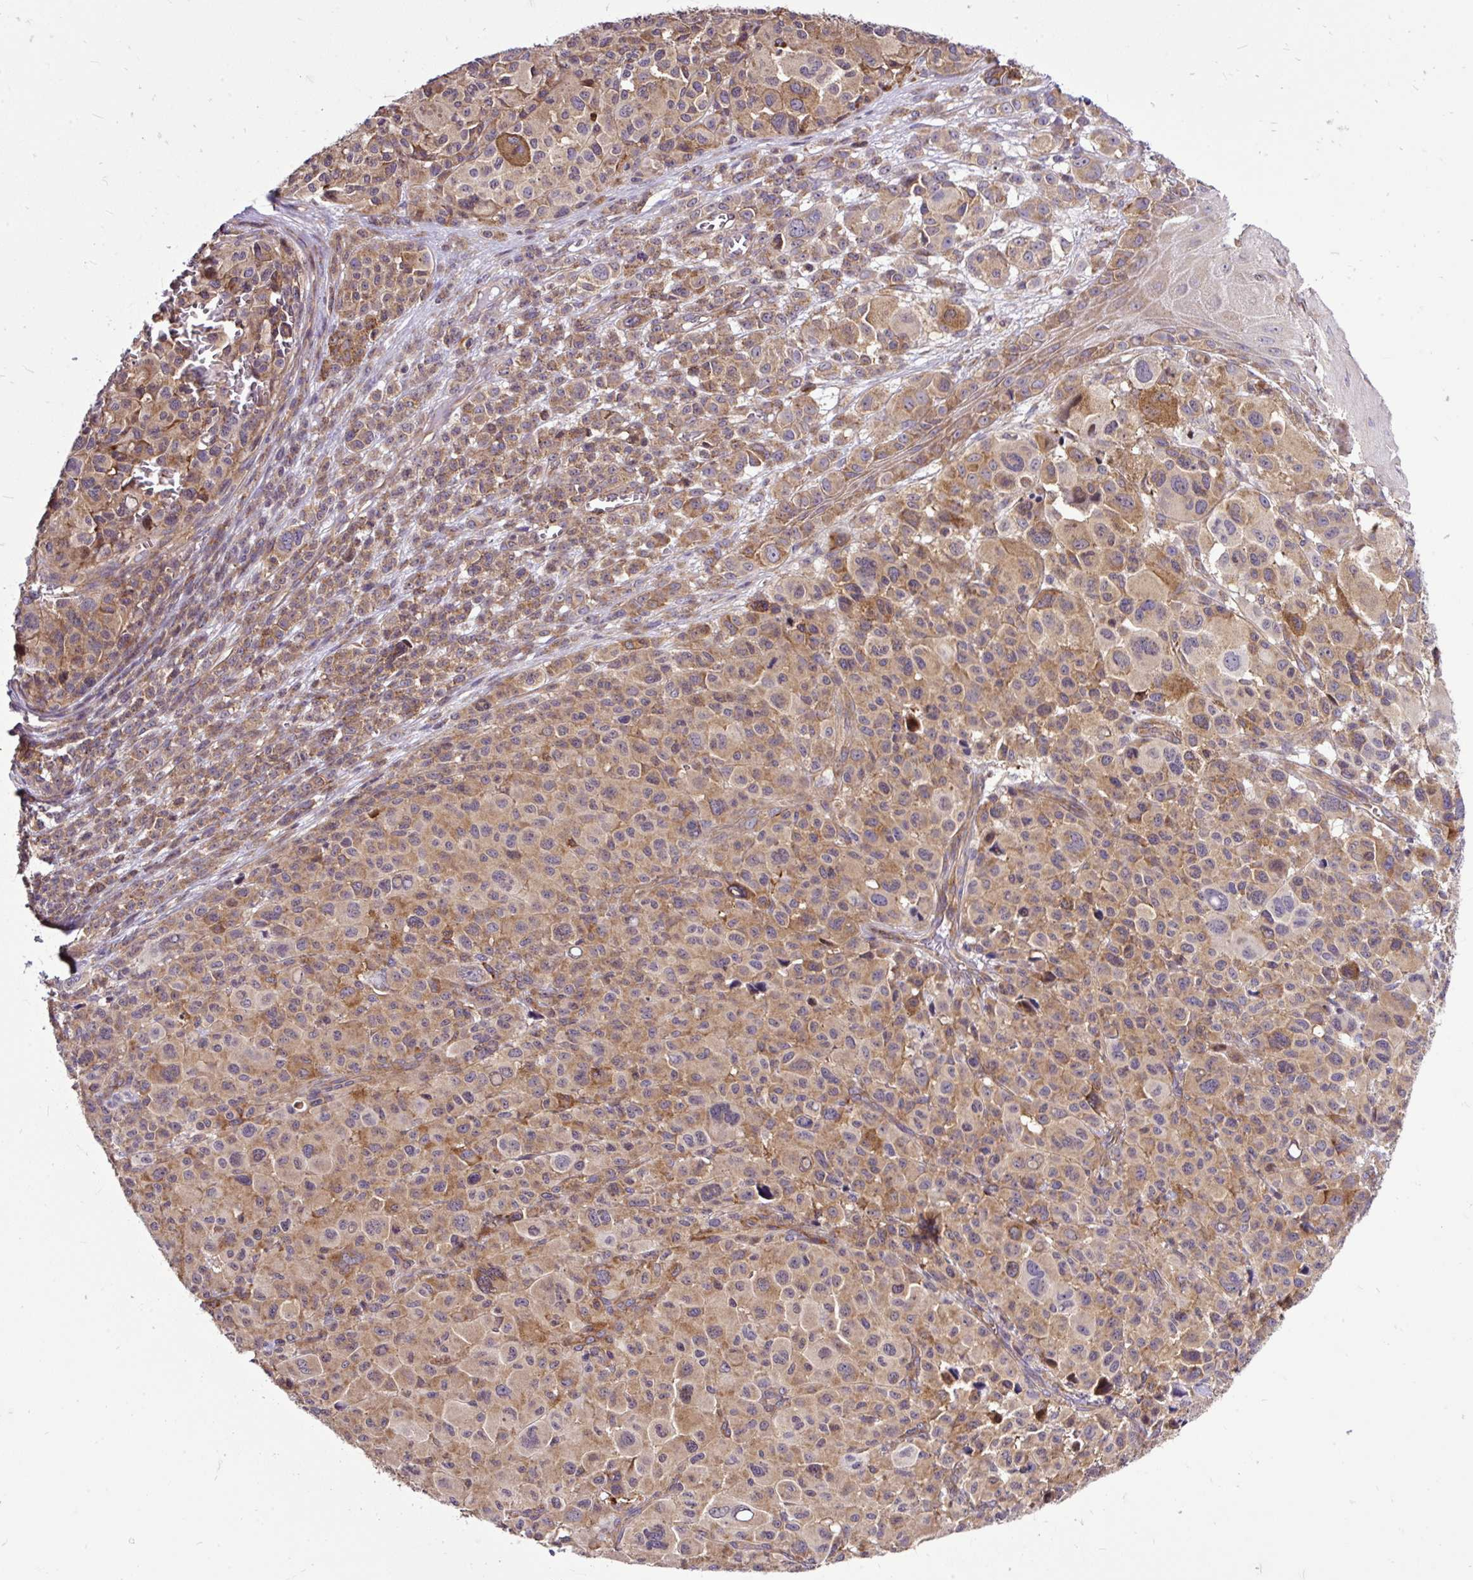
{"staining": {"intensity": "moderate", "quantity": "25%-75%", "location": "cytoplasmic/membranous"}, "tissue": "melanoma", "cell_type": "Tumor cells", "image_type": "cancer", "snomed": [{"axis": "morphology", "description": "Malignant melanoma, NOS"}, {"axis": "topography", "description": "Skin"}], "caption": "A brown stain shows moderate cytoplasmic/membranous expression of a protein in human melanoma tumor cells.", "gene": "TRIM17", "patient": {"sex": "female", "age": 74}}